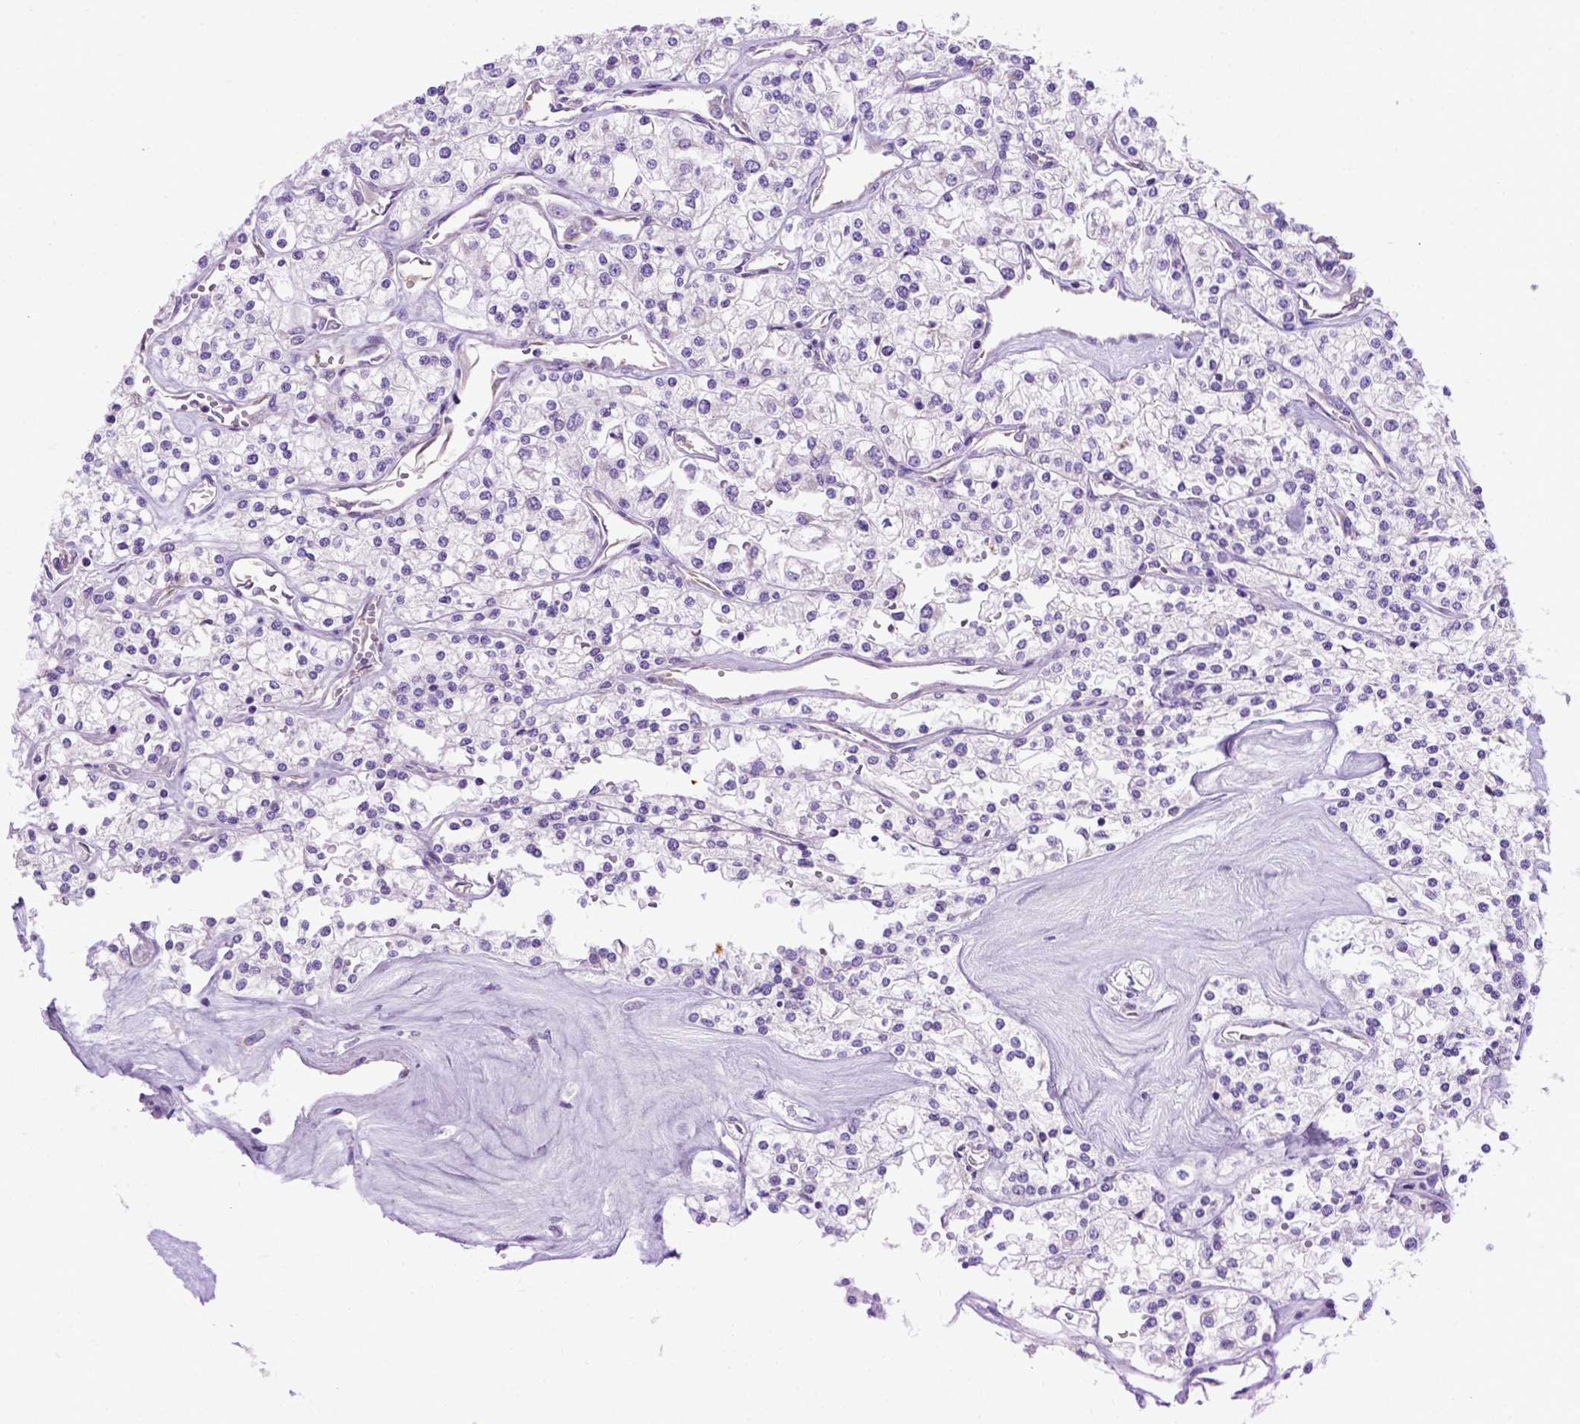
{"staining": {"intensity": "negative", "quantity": "none", "location": "none"}, "tissue": "renal cancer", "cell_type": "Tumor cells", "image_type": "cancer", "snomed": [{"axis": "morphology", "description": "Adenocarcinoma, NOS"}, {"axis": "topography", "description": "Kidney"}], "caption": "Renal cancer was stained to show a protein in brown. There is no significant expression in tumor cells.", "gene": "ODAD3", "patient": {"sex": "male", "age": 80}}